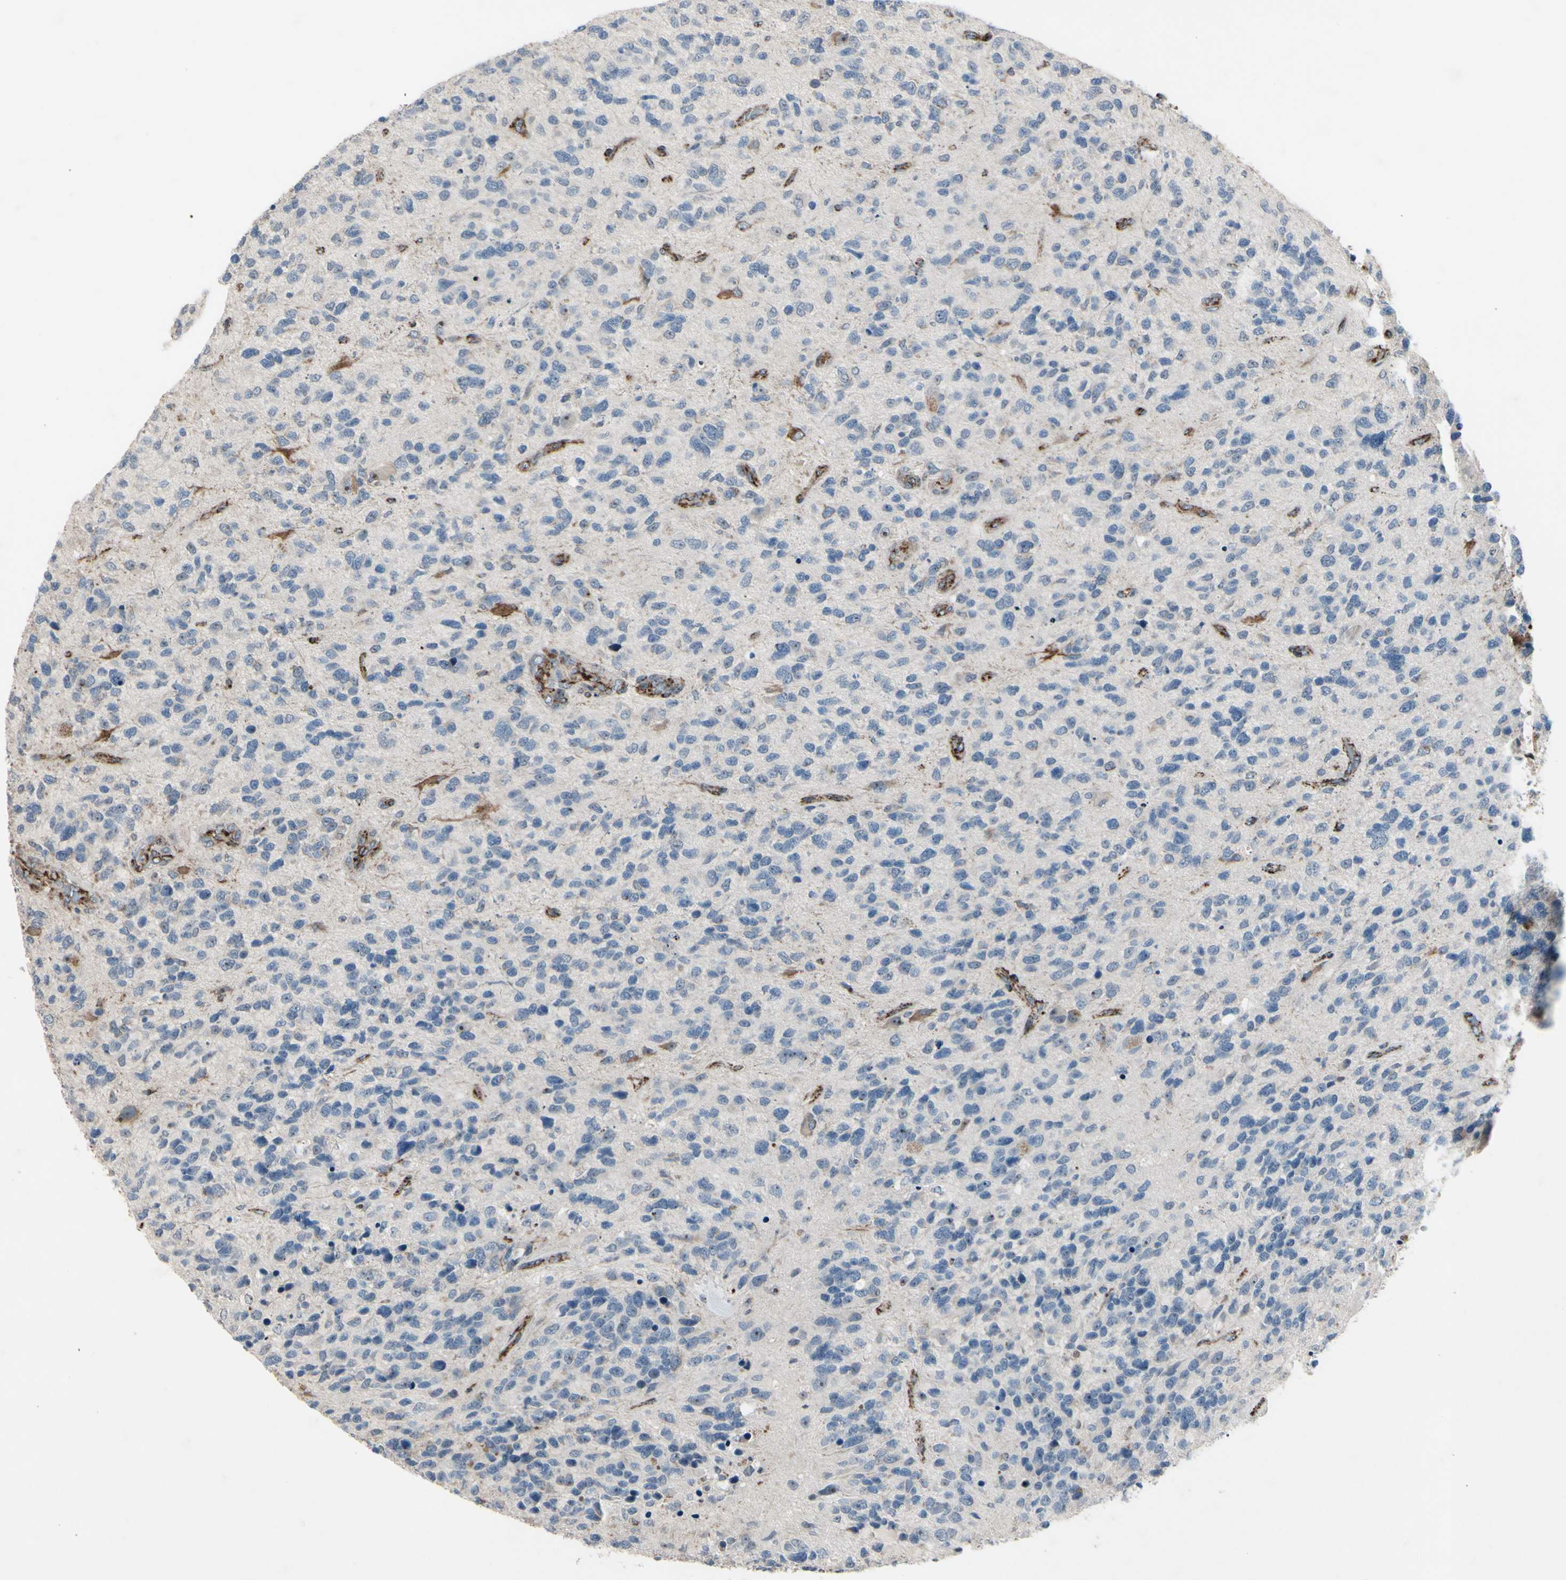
{"staining": {"intensity": "weak", "quantity": ">75%", "location": "cytoplasmic/membranous"}, "tissue": "glioma", "cell_type": "Tumor cells", "image_type": "cancer", "snomed": [{"axis": "morphology", "description": "Glioma, malignant, High grade"}, {"axis": "topography", "description": "Brain"}], "caption": "About >75% of tumor cells in human glioma display weak cytoplasmic/membranous protein positivity as visualized by brown immunohistochemical staining.", "gene": "CPT1A", "patient": {"sex": "female", "age": 58}}